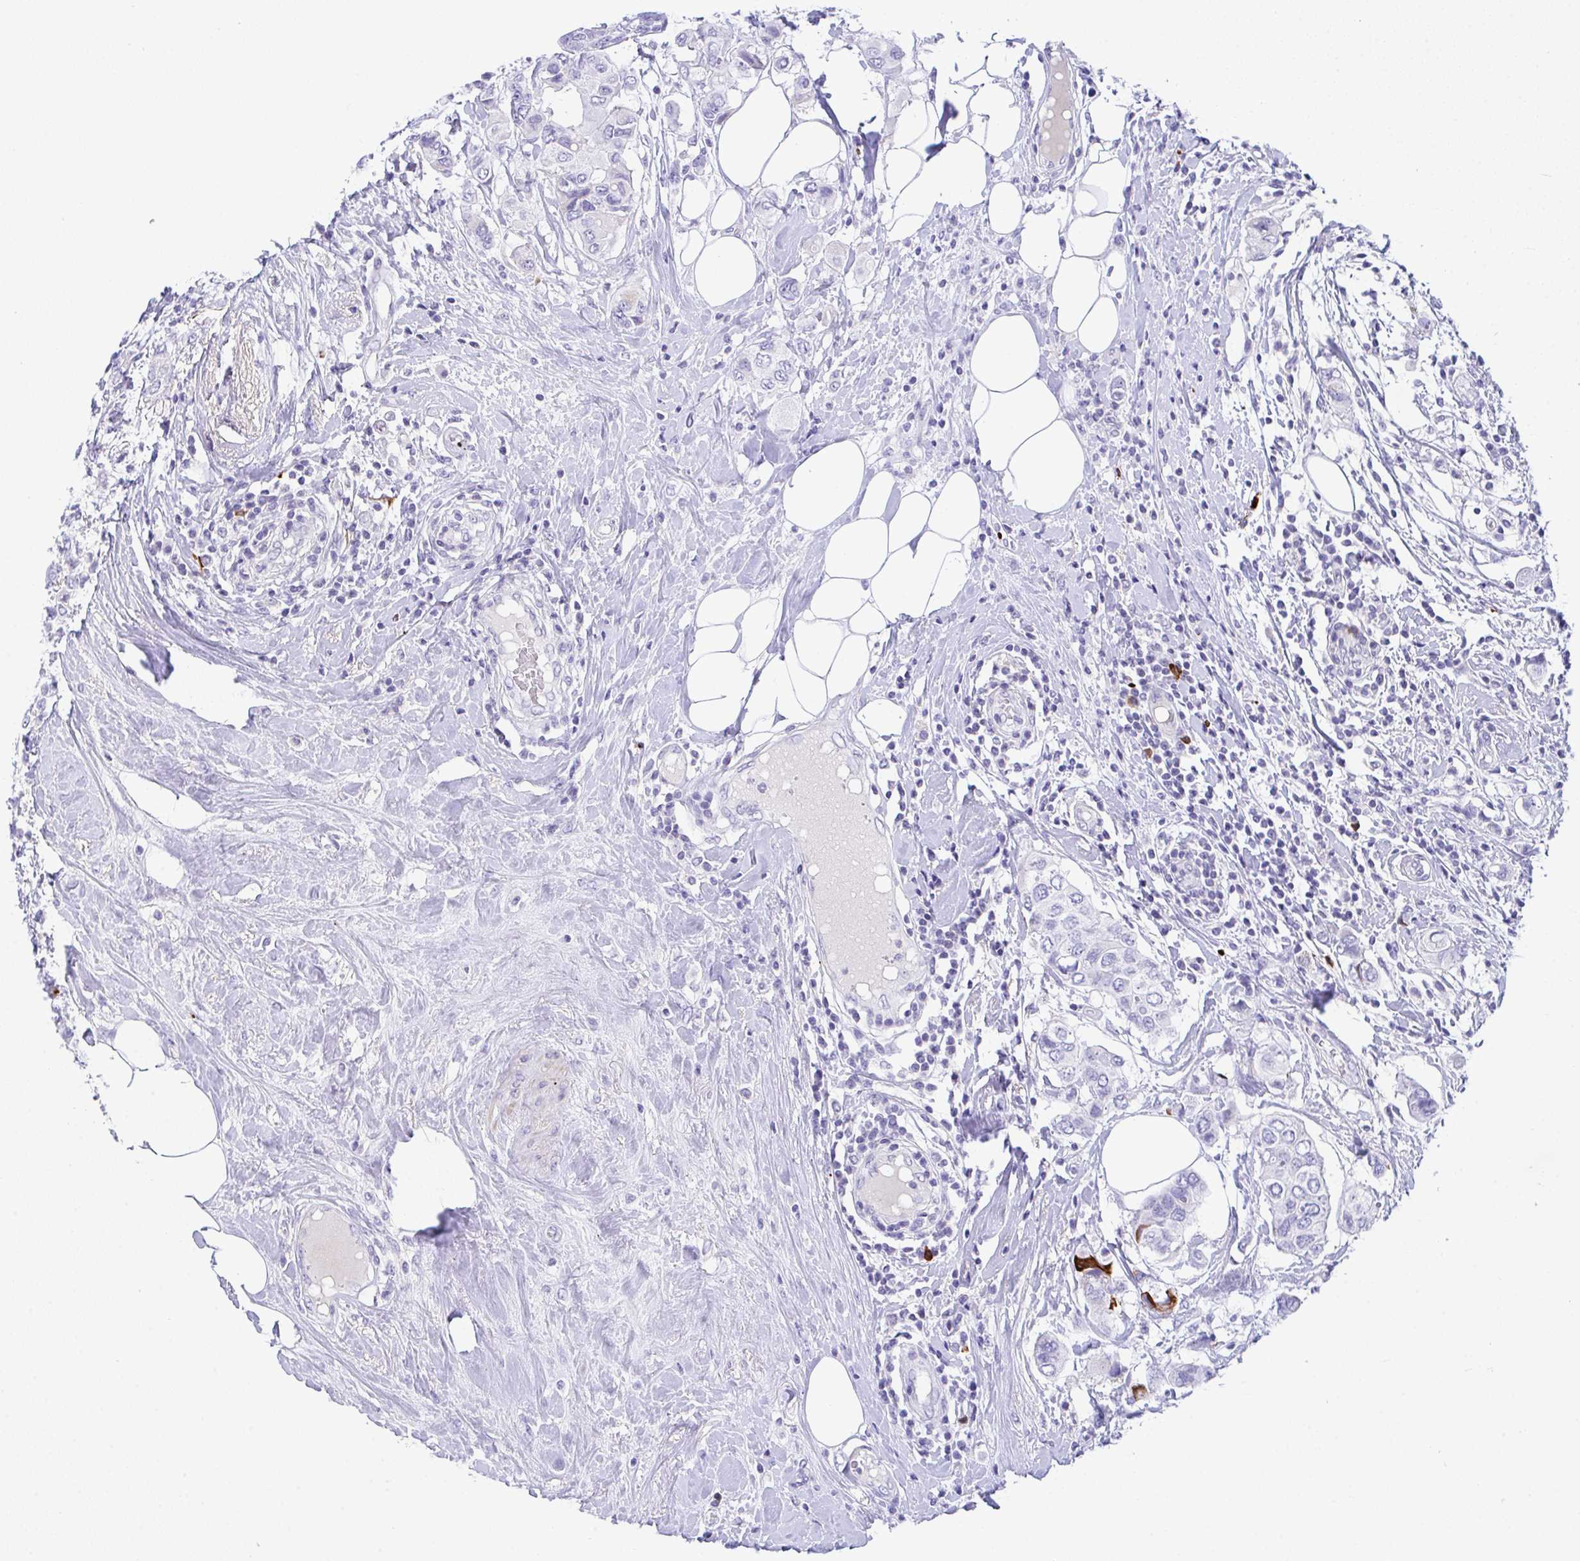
{"staining": {"intensity": "negative", "quantity": "none", "location": "none"}, "tissue": "breast cancer", "cell_type": "Tumor cells", "image_type": "cancer", "snomed": [{"axis": "morphology", "description": "Lobular carcinoma"}, {"axis": "topography", "description": "Breast"}], "caption": "There is no significant expression in tumor cells of lobular carcinoma (breast).", "gene": "KMT2E", "patient": {"sex": "female", "age": 51}}